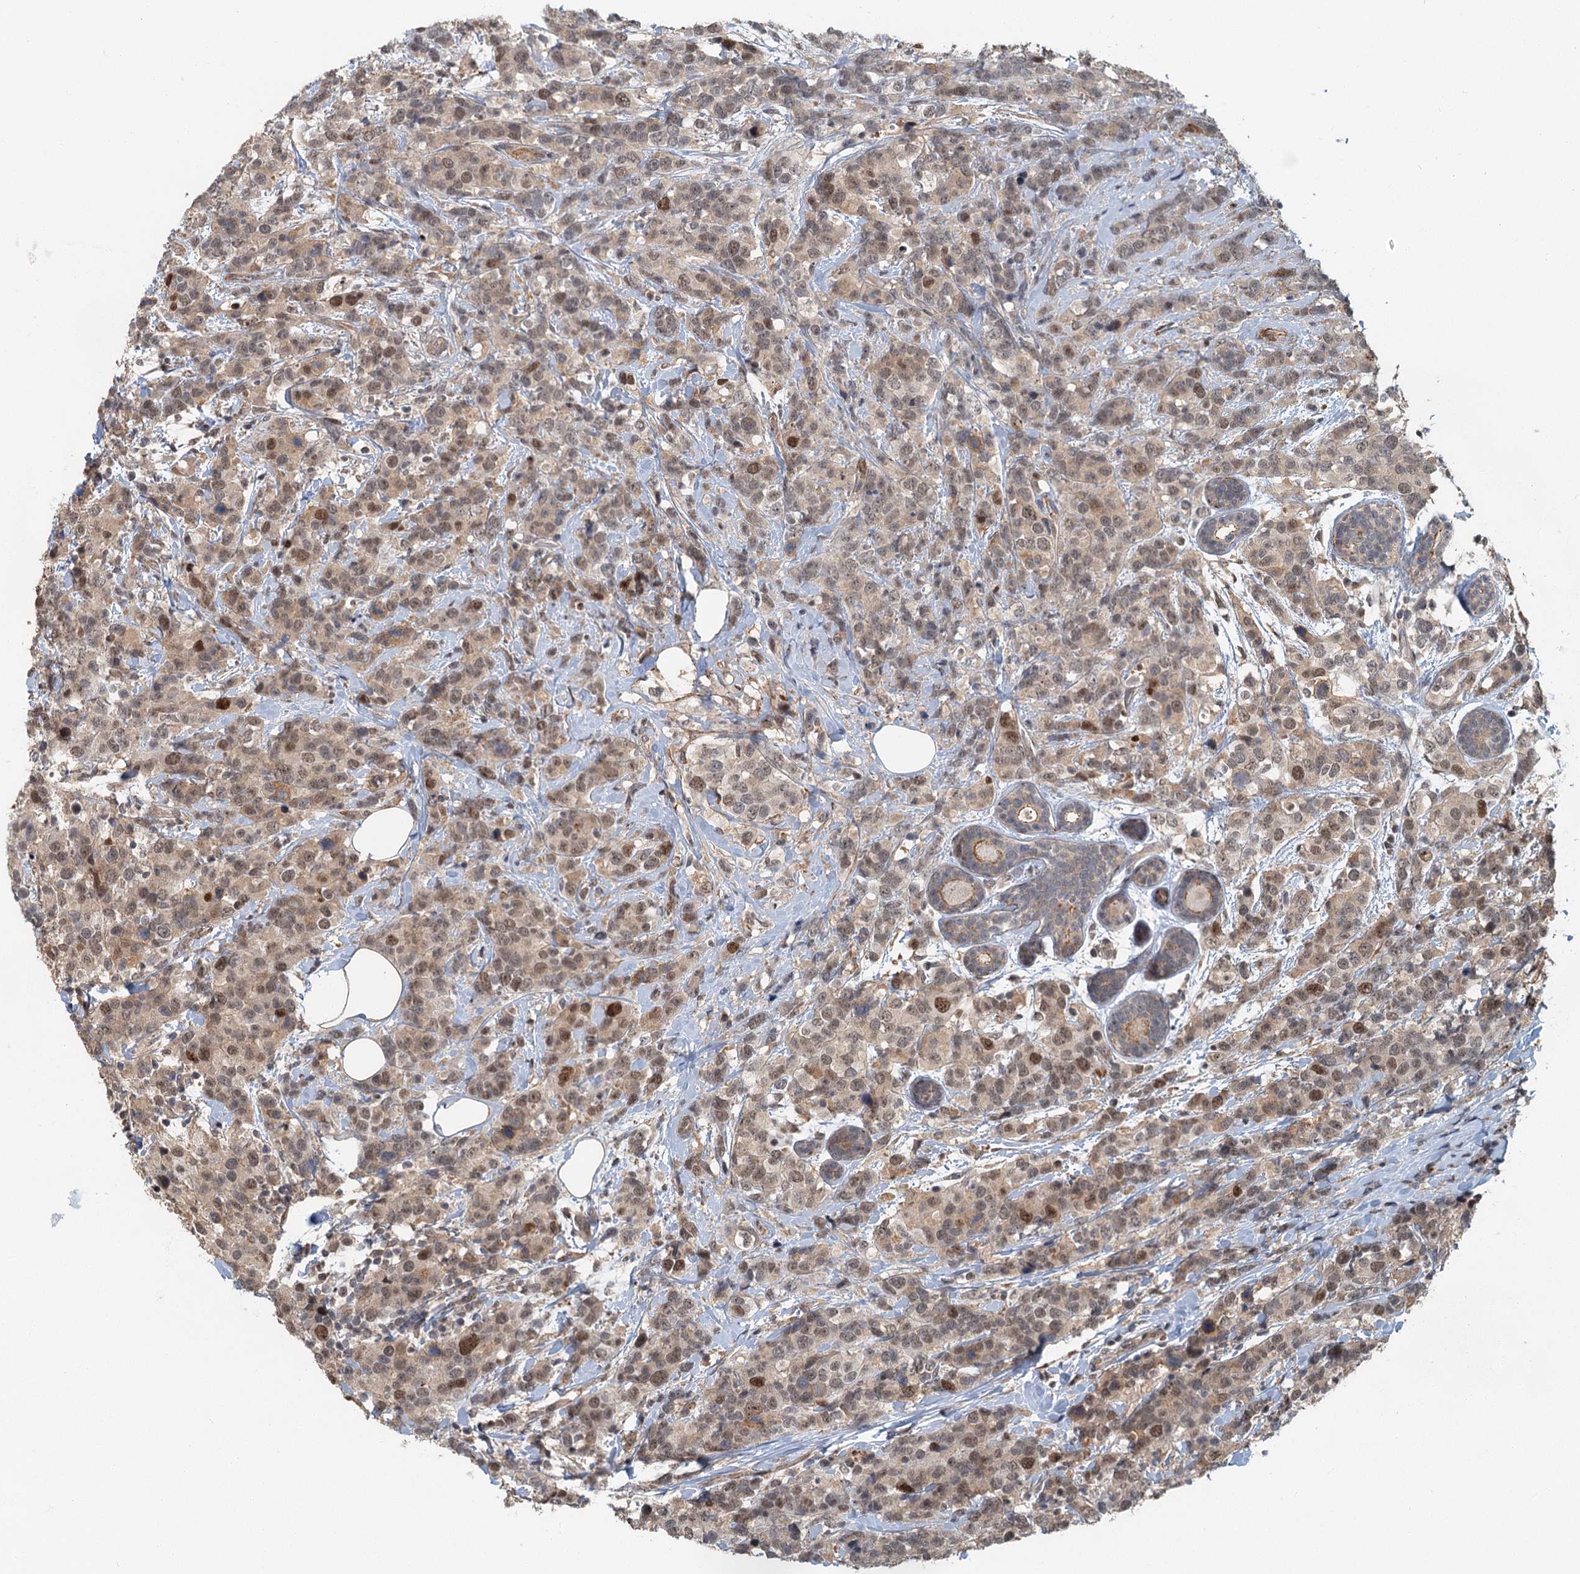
{"staining": {"intensity": "moderate", "quantity": ">75%", "location": "nuclear"}, "tissue": "breast cancer", "cell_type": "Tumor cells", "image_type": "cancer", "snomed": [{"axis": "morphology", "description": "Lobular carcinoma"}, {"axis": "topography", "description": "Breast"}], "caption": "An IHC histopathology image of tumor tissue is shown. Protein staining in brown shows moderate nuclear positivity in breast cancer within tumor cells. Nuclei are stained in blue.", "gene": "TAS2R42", "patient": {"sex": "female", "age": 59}}